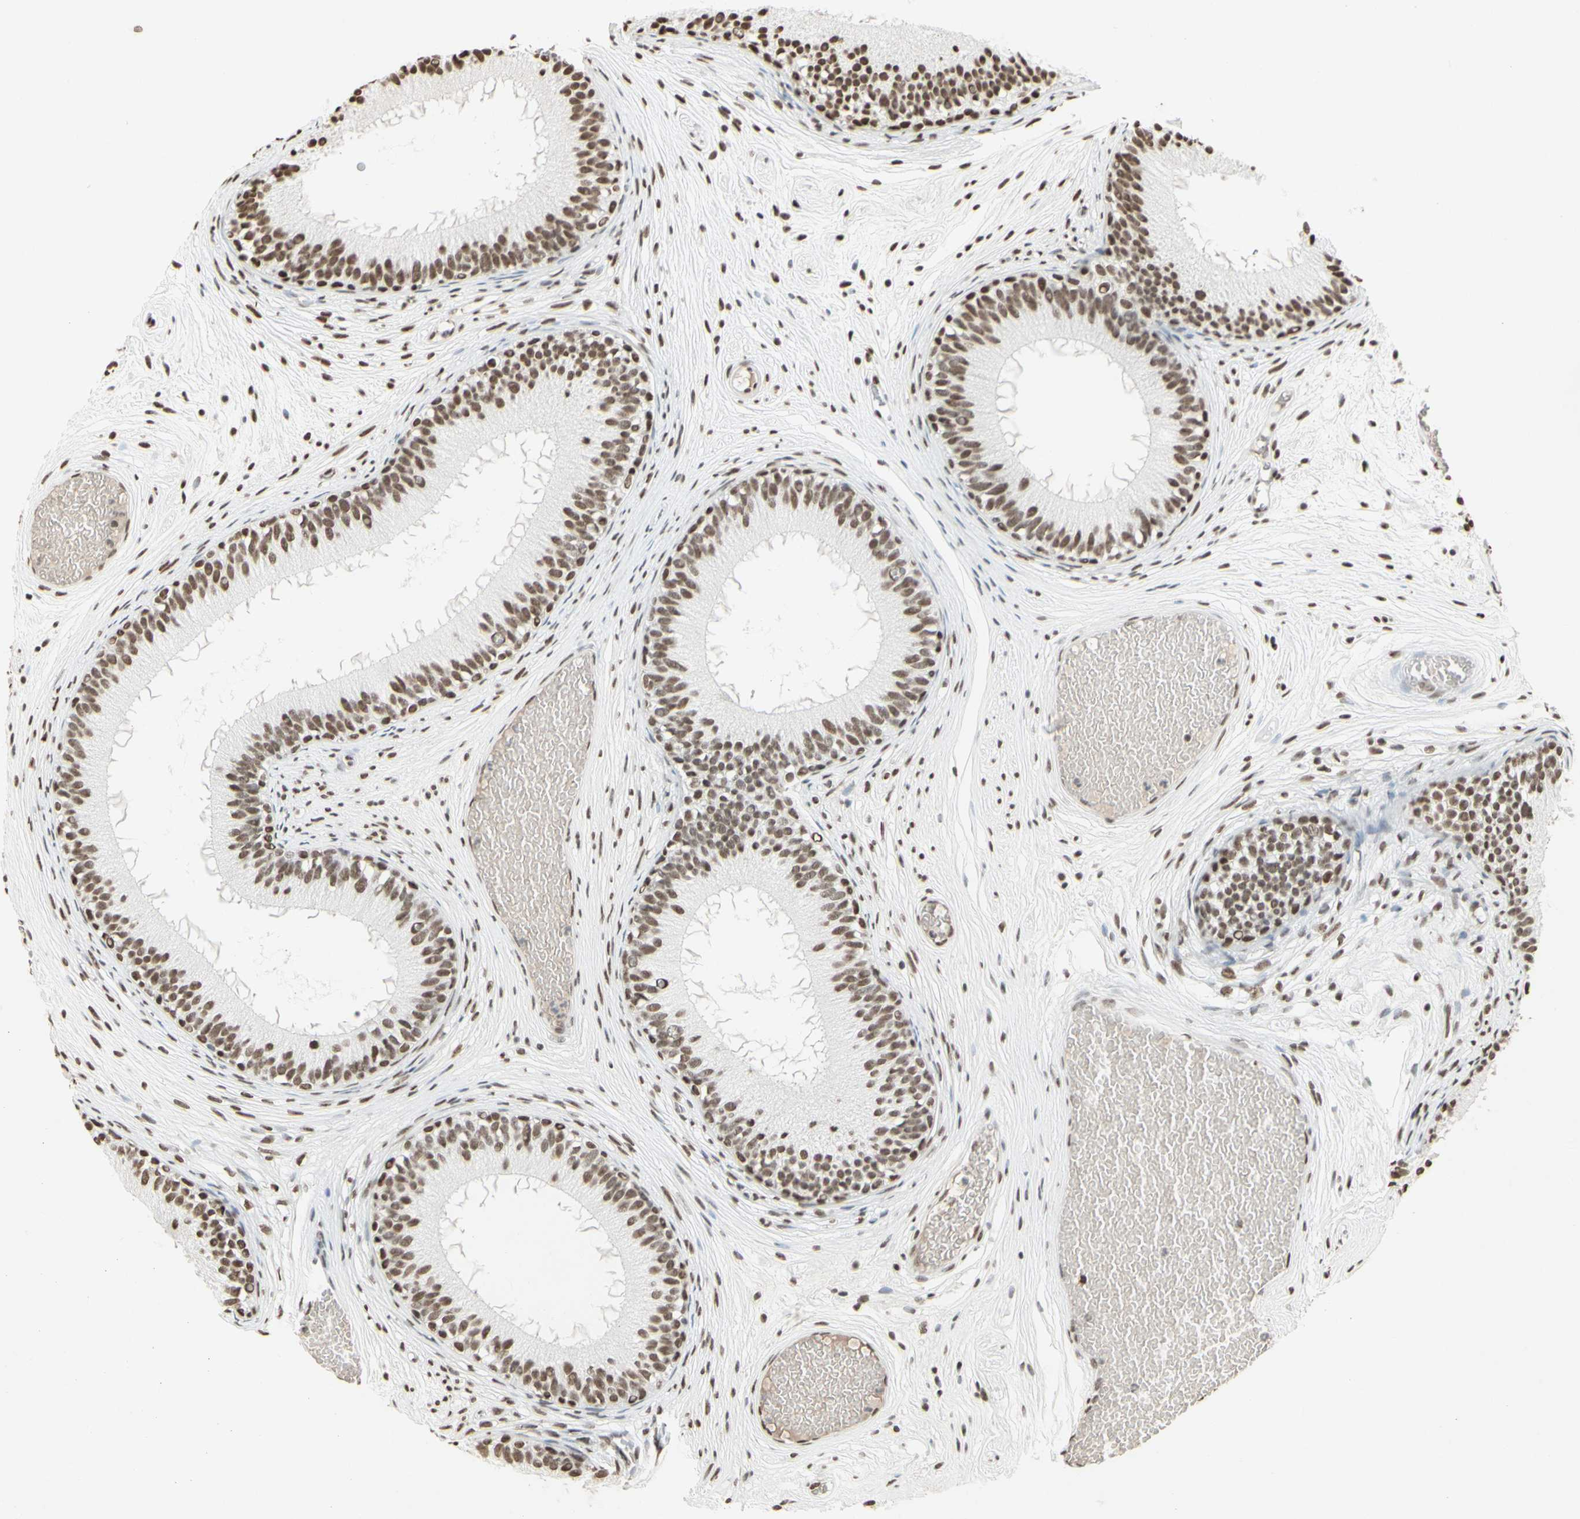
{"staining": {"intensity": "moderate", "quantity": ">75%", "location": "nuclear"}, "tissue": "epididymis", "cell_type": "Glandular cells", "image_type": "normal", "snomed": [{"axis": "morphology", "description": "Normal tissue, NOS"}, {"axis": "morphology", "description": "Atrophy, NOS"}, {"axis": "topography", "description": "Testis"}, {"axis": "topography", "description": "Epididymis"}], "caption": "About >75% of glandular cells in benign epididymis display moderate nuclear protein expression as visualized by brown immunohistochemical staining.", "gene": "TRIM28", "patient": {"sex": "male", "age": 18}}